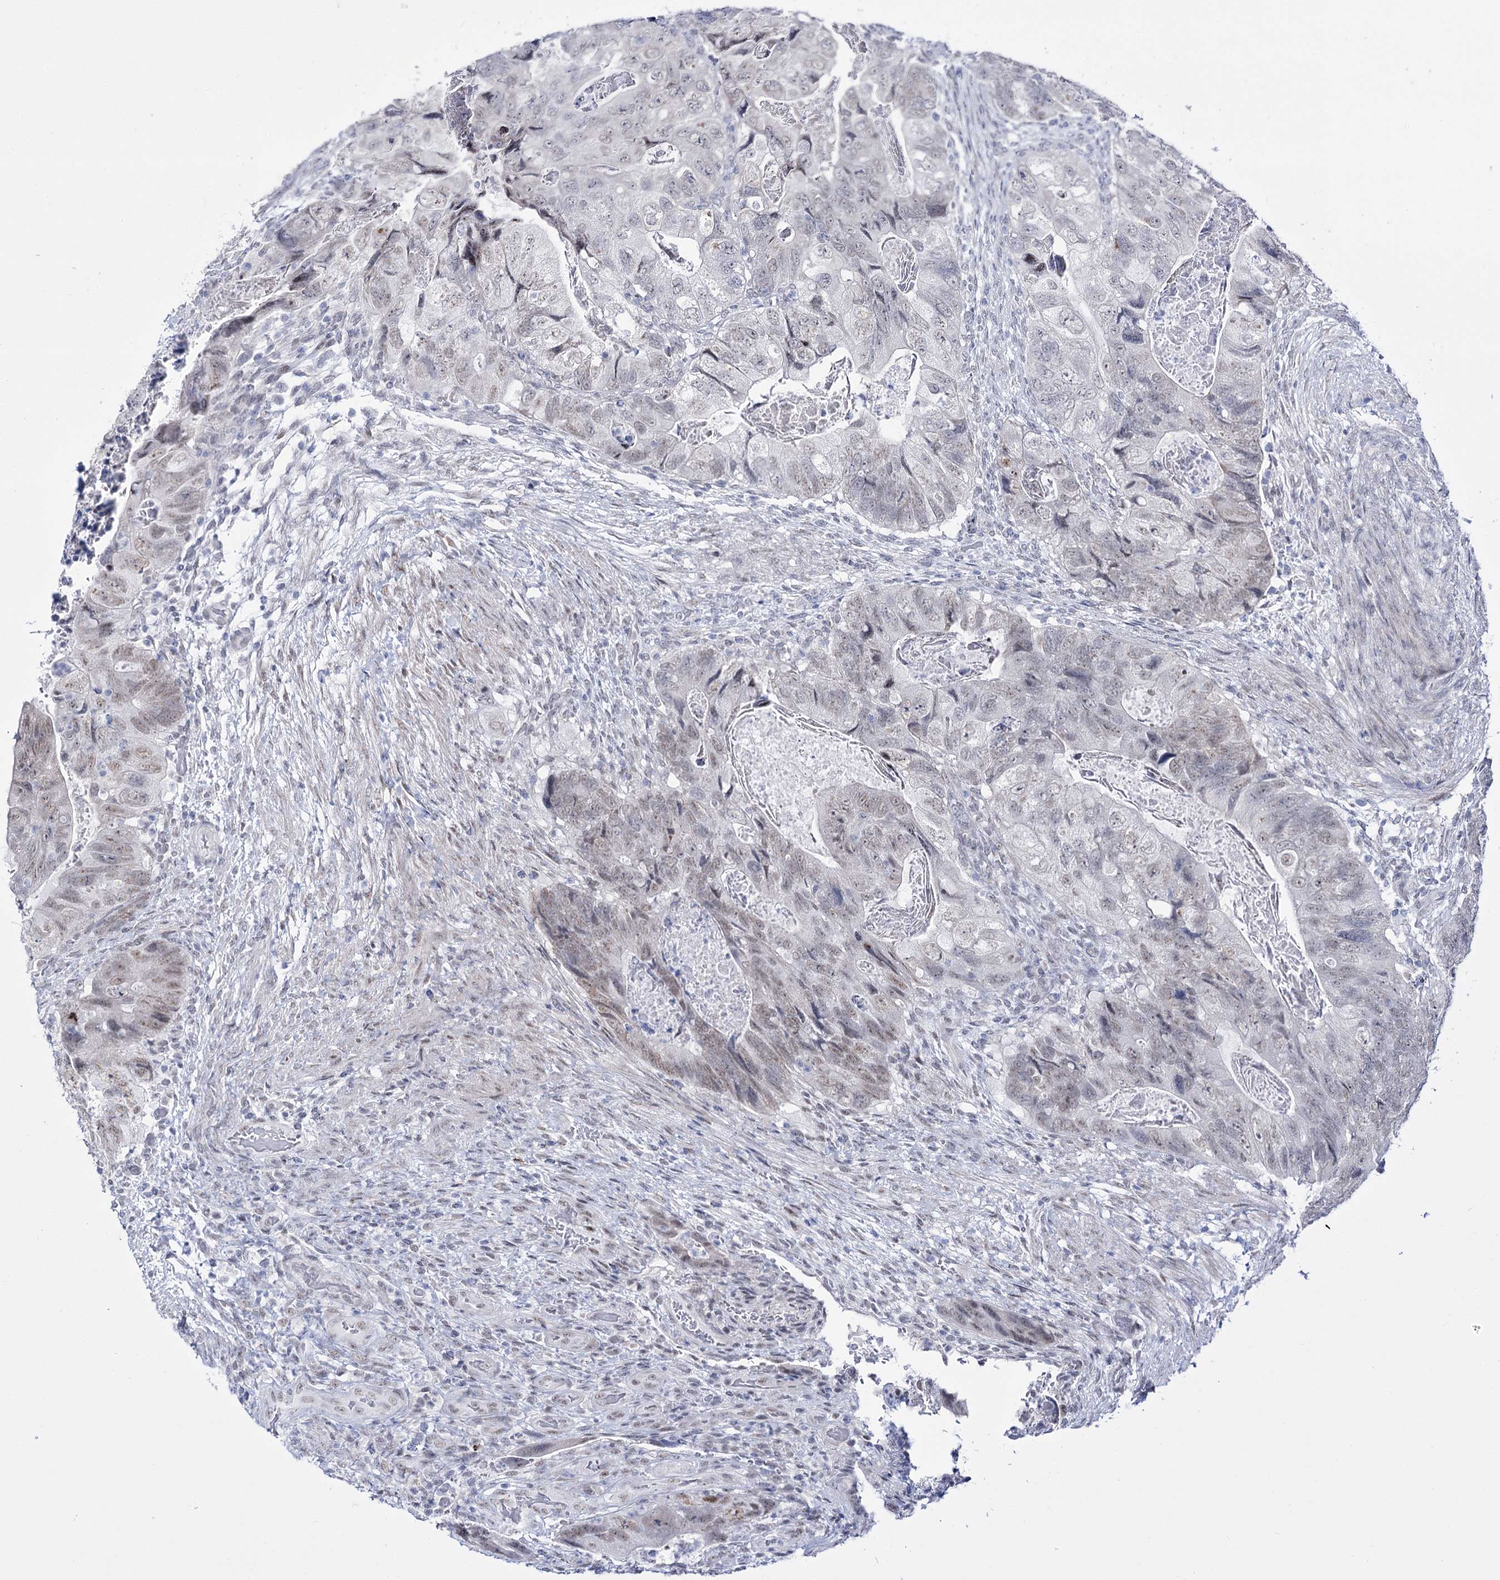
{"staining": {"intensity": "negative", "quantity": "none", "location": "none"}, "tissue": "colorectal cancer", "cell_type": "Tumor cells", "image_type": "cancer", "snomed": [{"axis": "morphology", "description": "Adenocarcinoma, NOS"}, {"axis": "topography", "description": "Rectum"}], "caption": "DAB immunohistochemical staining of human colorectal cancer exhibits no significant expression in tumor cells. (Immunohistochemistry (ihc), brightfield microscopy, high magnification).", "gene": "RBM15B", "patient": {"sex": "male", "age": 63}}